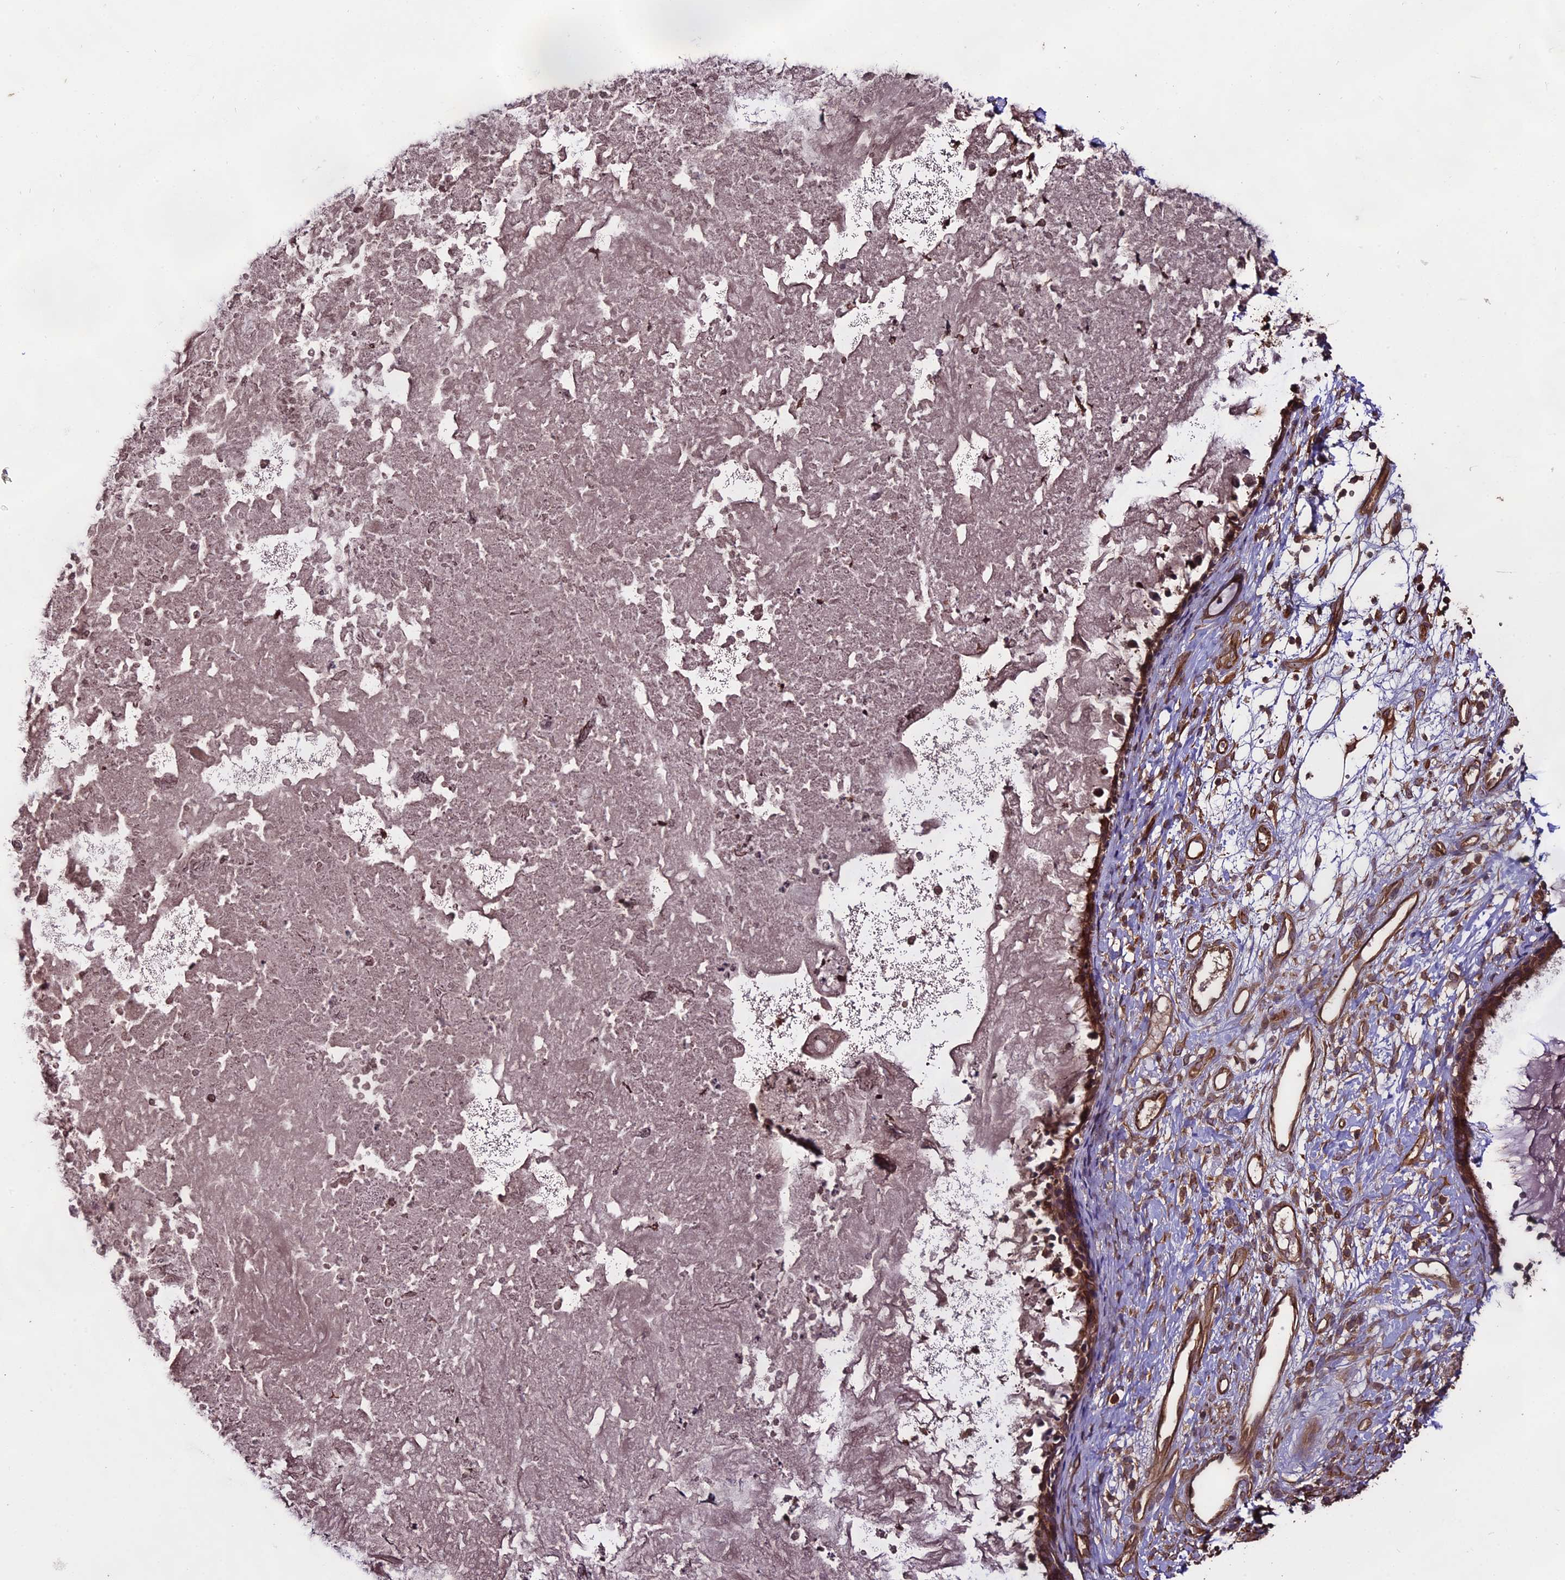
{"staining": {"intensity": "moderate", "quantity": ">75%", "location": "cytoplasmic/membranous"}, "tissue": "nasopharynx", "cell_type": "Respiratory epithelial cells", "image_type": "normal", "snomed": [{"axis": "morphology", "description": "Normal tissue, NOS"}, {"axis": "topography", "description": "Nasopharynx"}], "caption": "Human nasopharynx stained with a brown dye displays moderate cytoplasmic/membranous positive staining in about >75% of respiratory epithelial cells.", "gene": "TTLL10", "patient": {"sex": "male", "age": 22}}